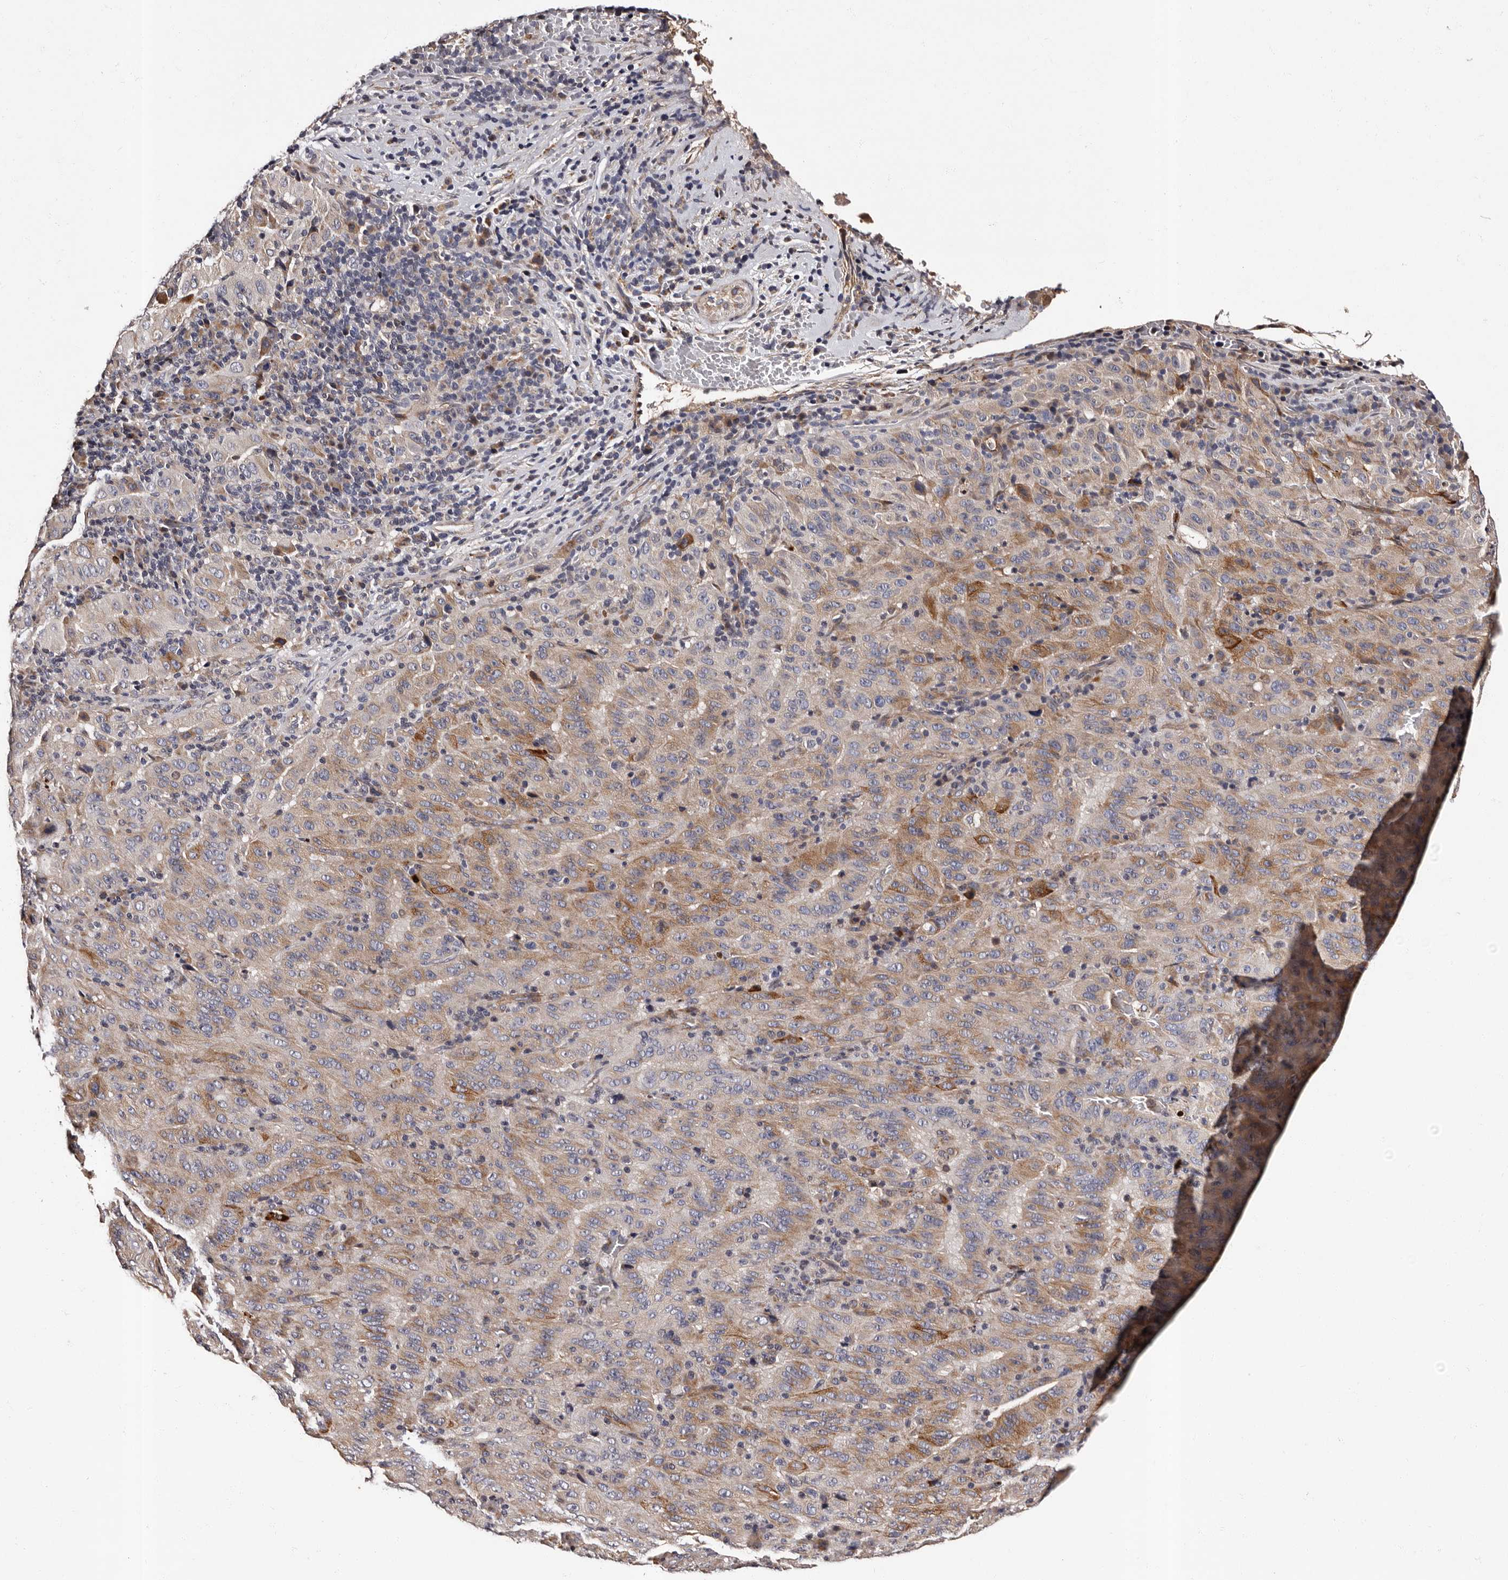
{"staining": {"intensity": "moderate", "quantity": "<25%", "location": "cytoplasmic/membranous"}, "tissue": "pancreatic cancer", "cell_type": "Tumor cells", "image_type": "cancer", "snomed": [{"axis": "morphology", "description": "Adenocarcinoma, NOS"}, {"axis": "topography", "description": "Pancreas"}], "caption": "Immunohistochemistry (IHC) micrograph of human pancreatic cancer stained for a protein (brown), which shows low levels of moderate cytoplasmic/membranous positivity in about <25% of tumor cells.", "gene": "ADCK5", "patient": {"sex": "male", "age": 63}}